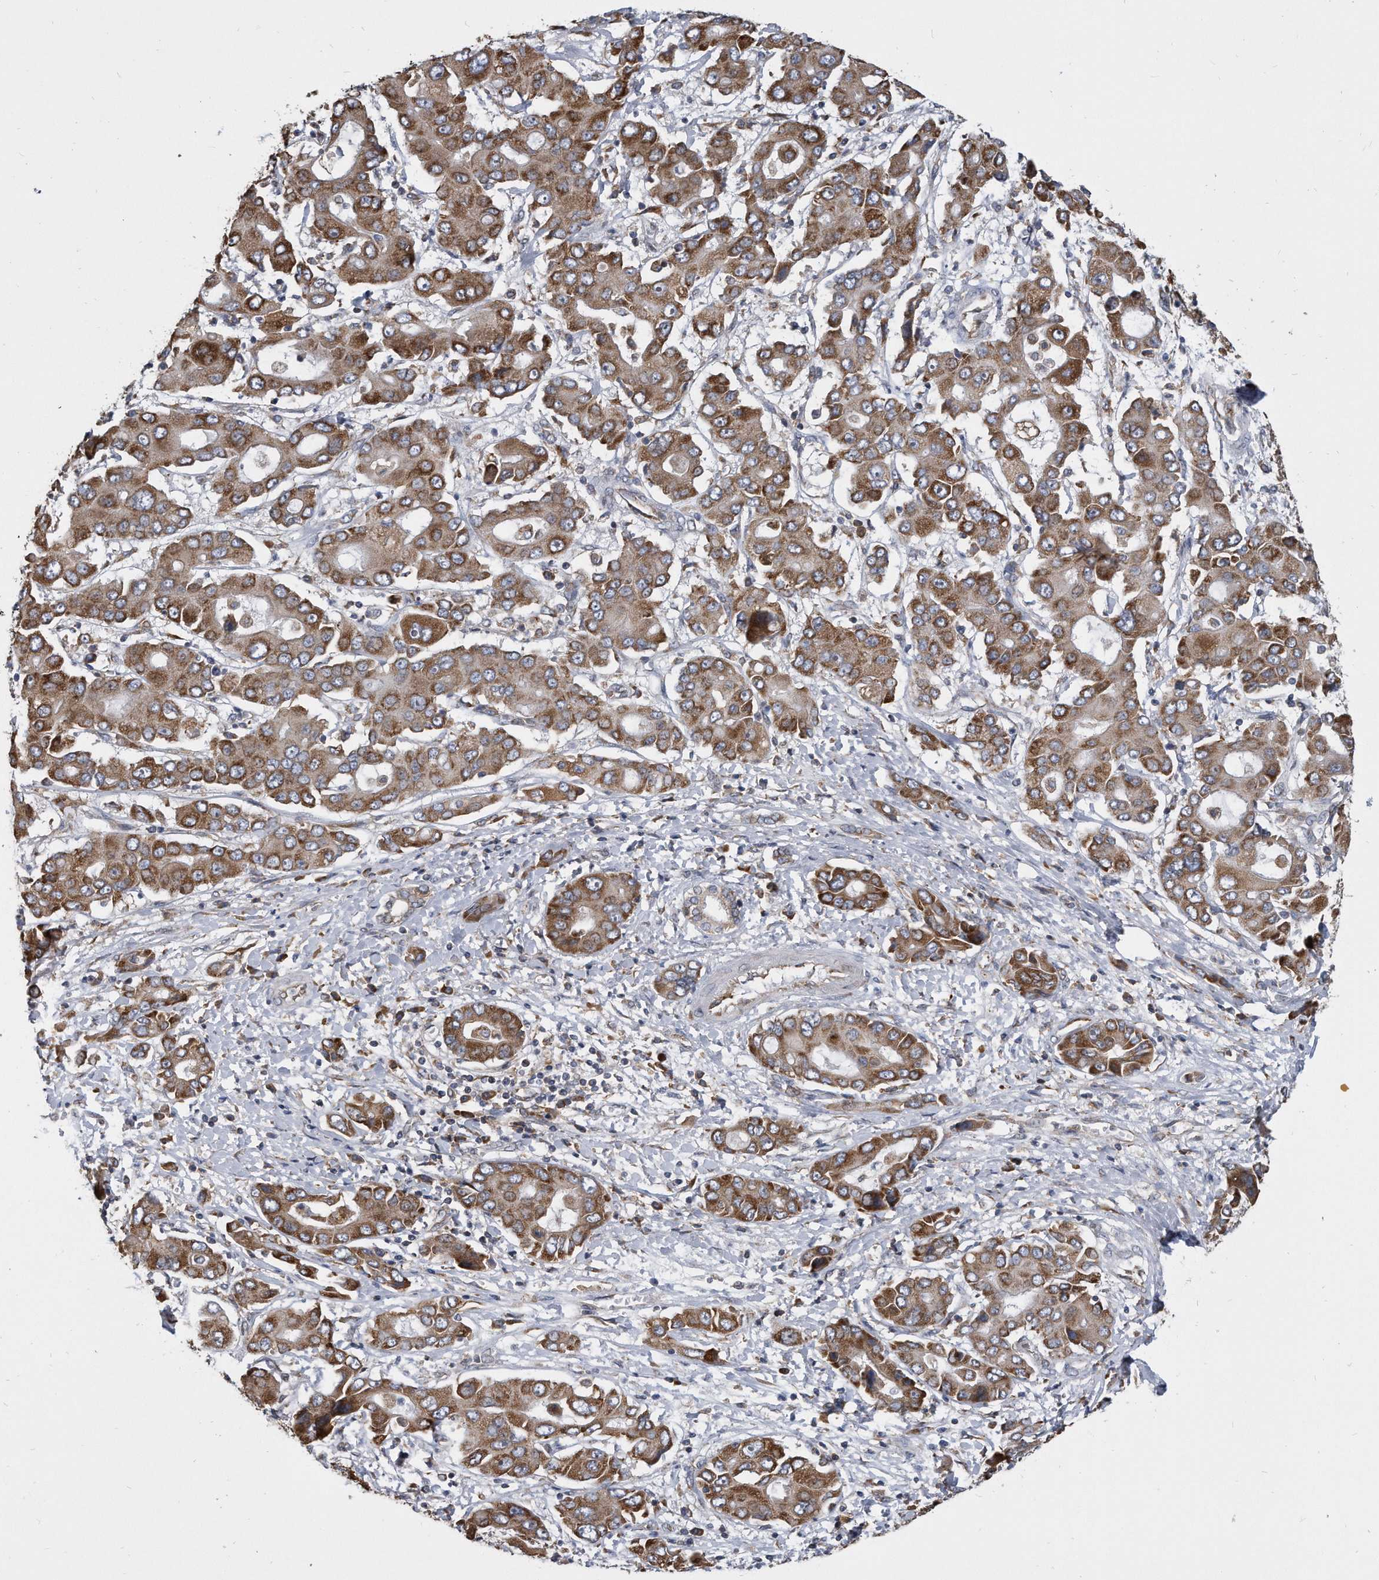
{"staining": {"intensity": "strong", "quantity": ">75%", "location": "cytoplasmic/membranous"}, "tissue": "liver cancer", "cell_type": "Tumor cells", "image_type": "cancer", "snomed": [{"axis": "morphology", "description": "Cholangiocarcinoma"}, {"axis": "topography", "description": "Liver"}], "caption": "Cholangiocarcinoma (liver) stained with immunohistochemistry exhibits strong cytoplasmic/membranous positivity in approximately >75% of tumor cells. Ihc stains the protein of interest in brown and the nuclei are stained blue.", "gene": "CCDC47", "patient": {"sex": "male", "age": 67}}